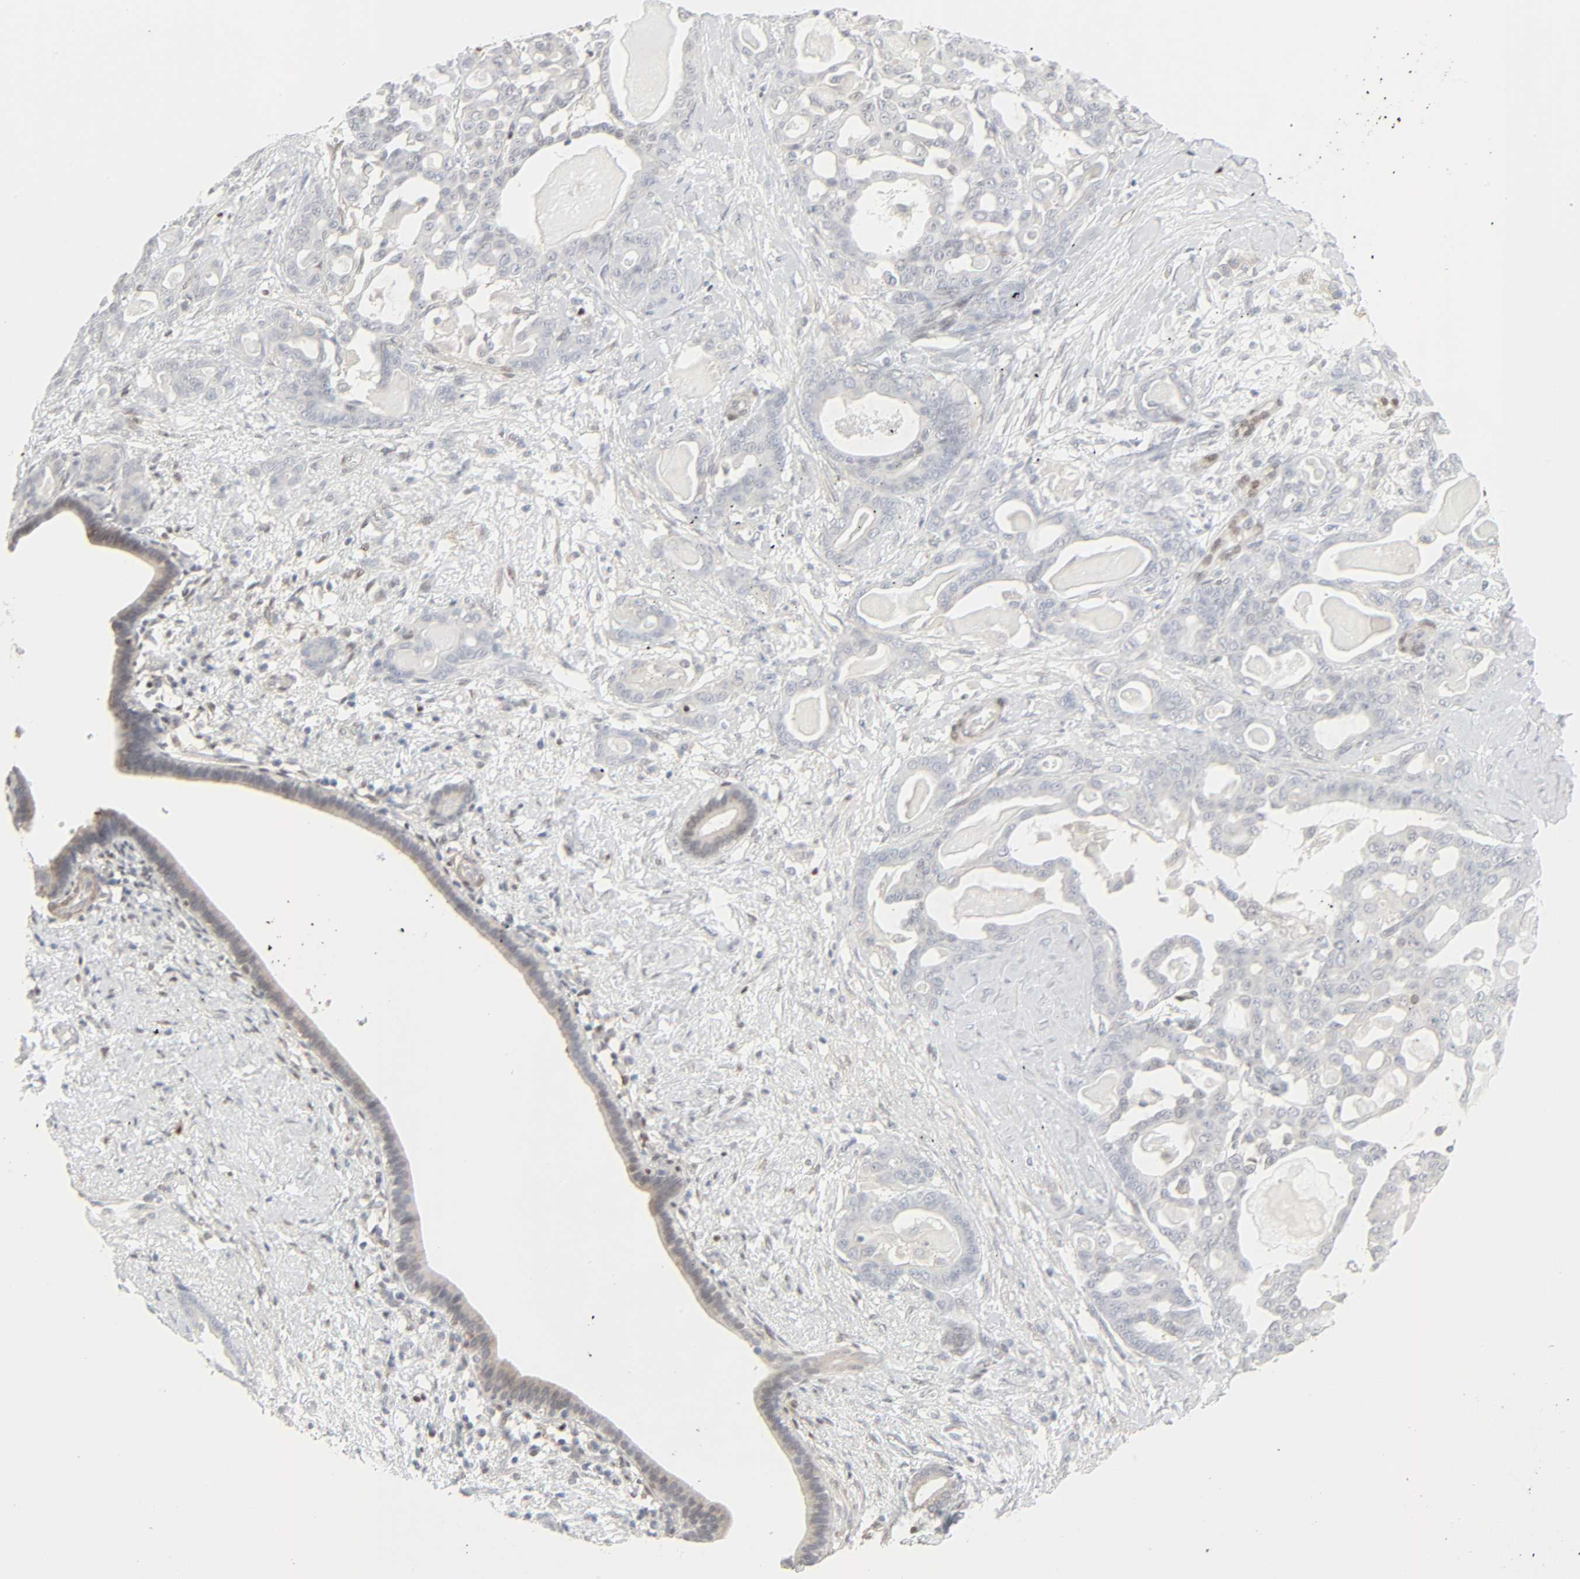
{"staining": {"intensity": "negative", "quantity": "none", "location": "none"}, "tissue": "pancreatic cancer", "cell_type": "Tumor cells", "image_type": "cancer", "snomed": [{"axis": "morphology", "description": "Adenocarcinoma, NOS"}, {"axis": "topography", "description": "Pancreas"}], "caption": "This is an IHC image of pancreatic cancer. There is no expression in tumor cells.", "gene": "ZBTB16", "patient": {"sex": "male", "age": 63}}